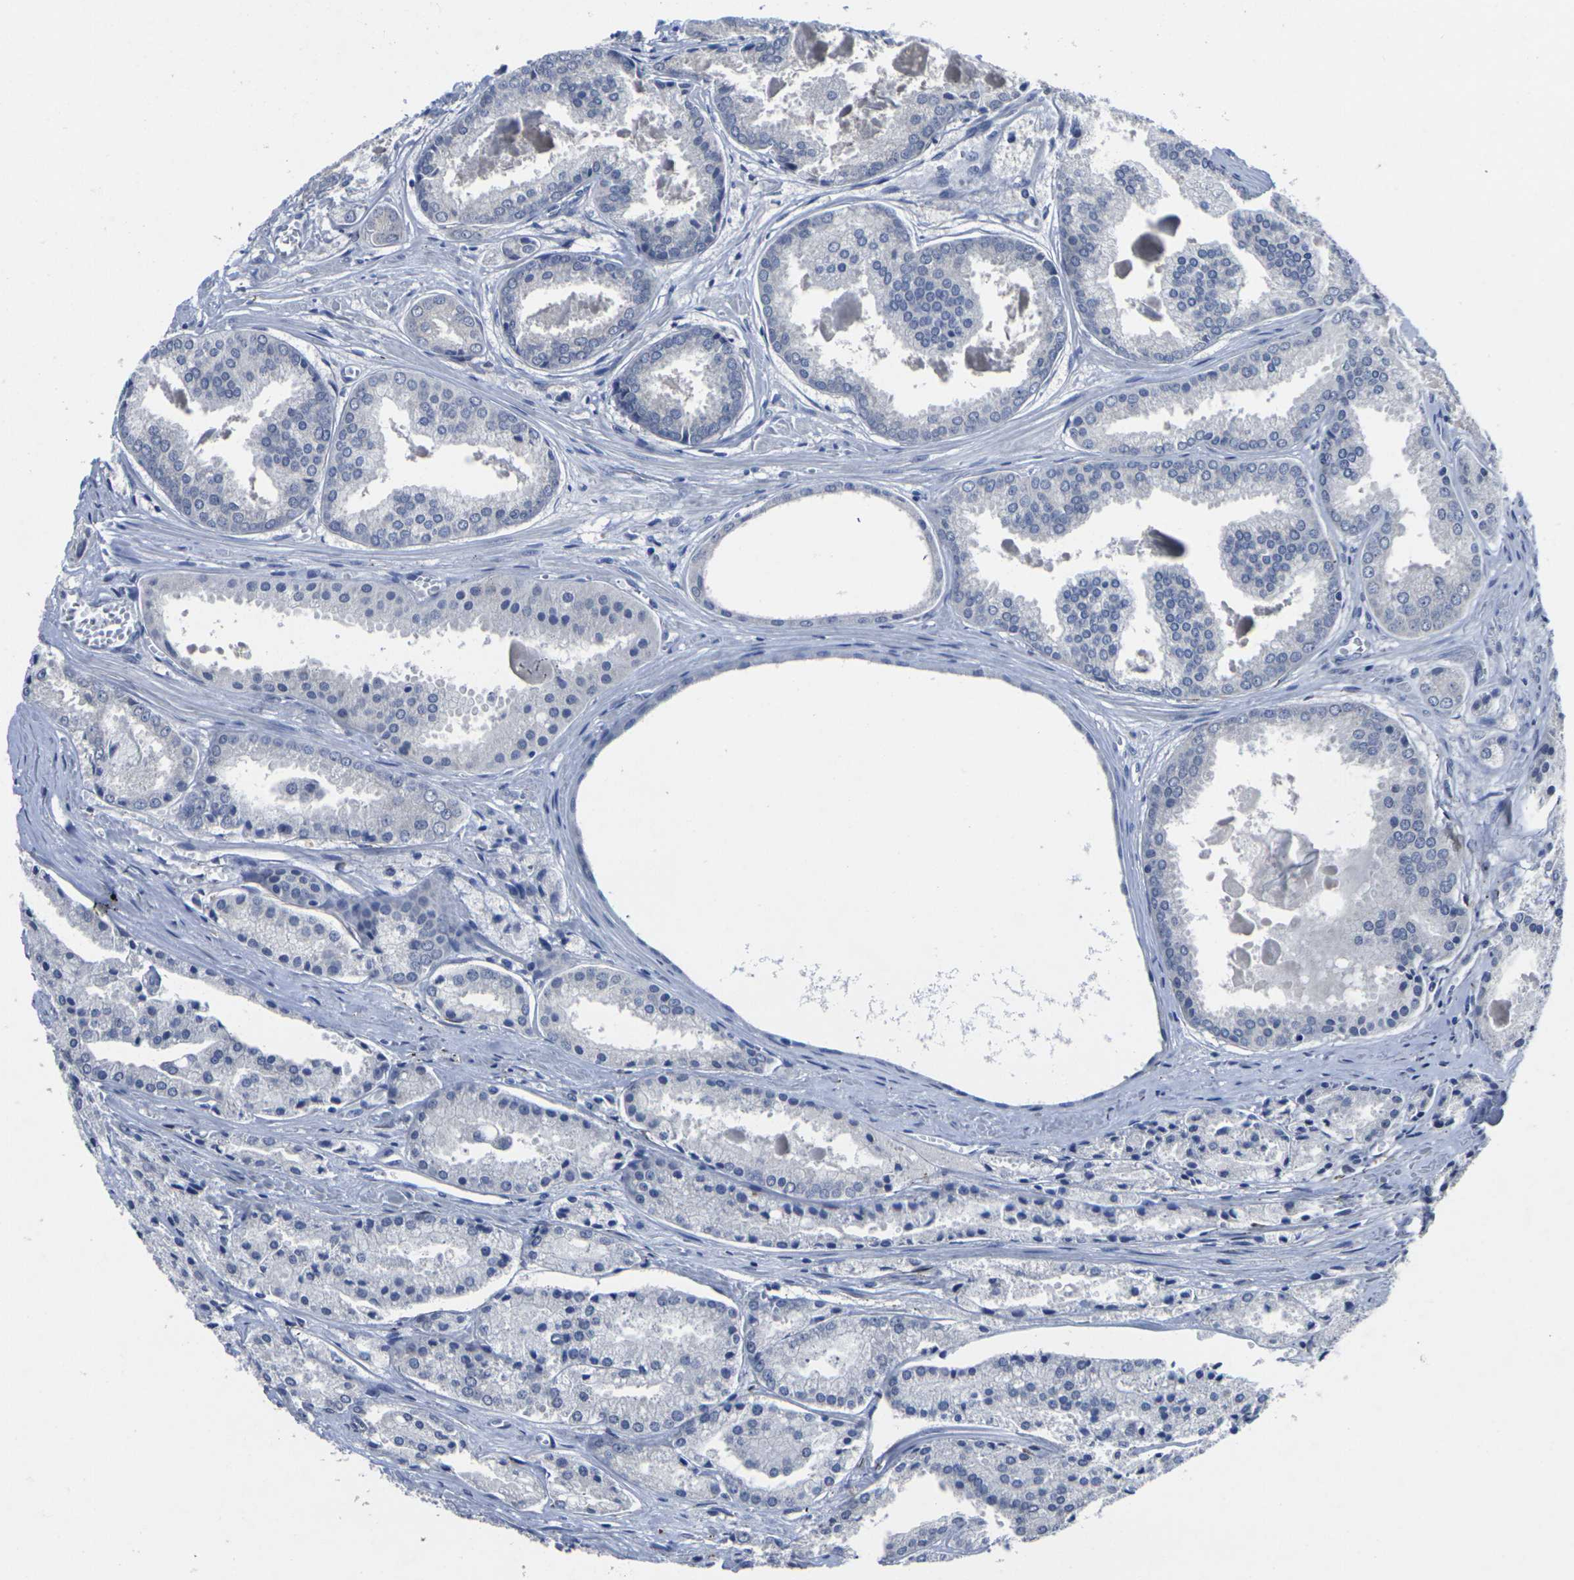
{"staining": {"intensity": "negative", "quantity": "none", "location": "none"}, "tissue": "prostate cancer", "cell_type": "Tumor cells", "image_type": "cancer", "snomed": [{"axis": "morphology", "description": "Adenocarcinoma, Low grade"}, {"axis": "topography", "description": "Prostate"}], "caption": "The photomicrograph reveals no significant staining in tumor cells of prostate adenocarcinoma (low-grade).", "gene": "CYP2C8", "patient": {"sex": "male", "age": 64}}